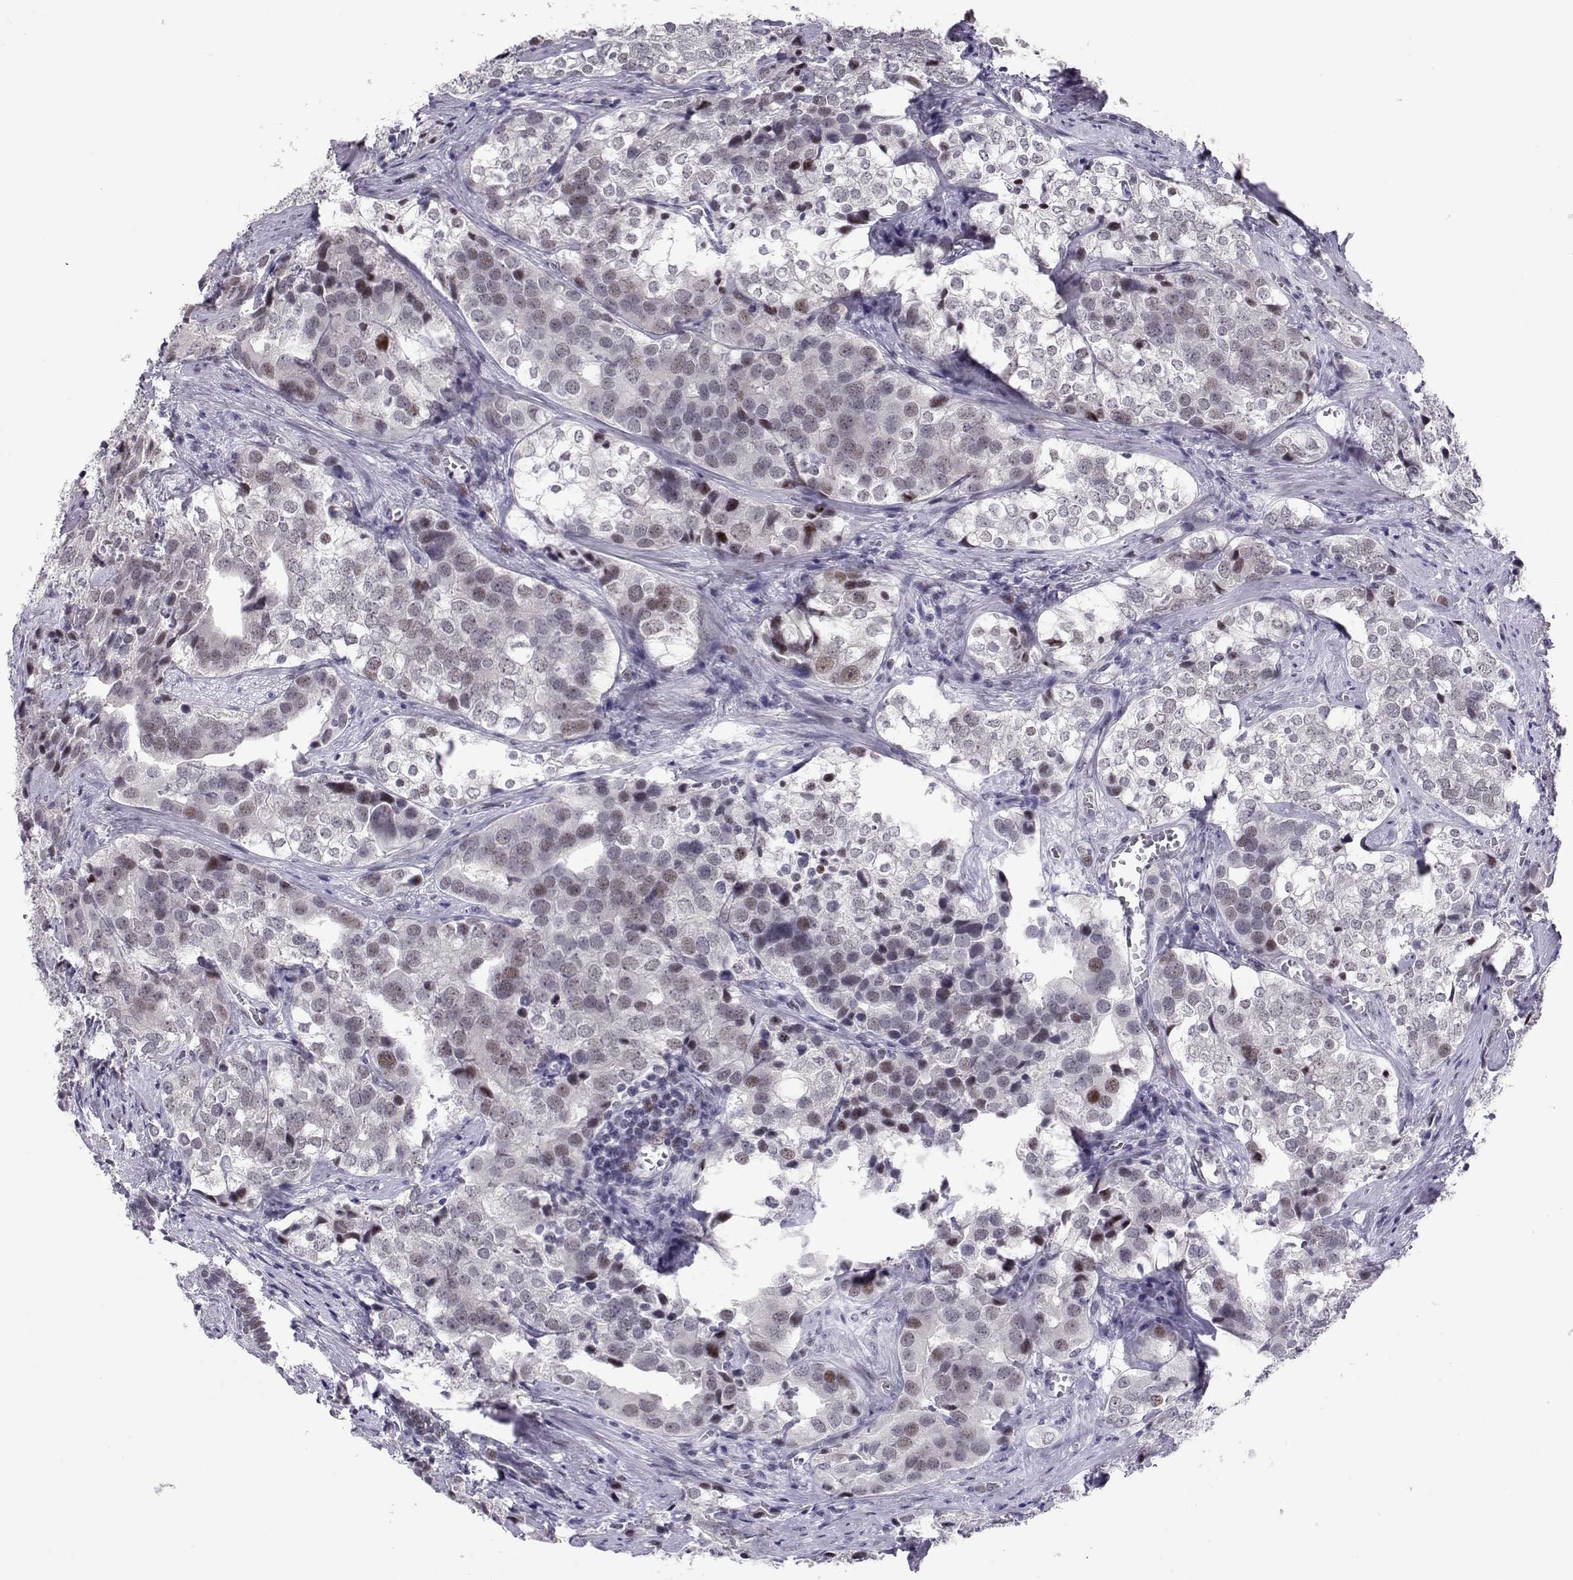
{"staining": {"intensity": "negative", "quantity": "none", "location": "none"}, "tissue": "prostate cancer", "cell_type": "Tumor cells", "image_type": "cancer", "snomed": [{"axis": "morphology", "description": "Adenocarcinoma, NOS"}, {"axis": "topography", "description": "Prostate and seminal vesicle, NOS"}], "caption": "IHC photomicrograph of human adenocarcinoma (prostate) stained for a protein (brown), which displays no expression in tumor cells. (Stains: DAB (3,3'-diaminobenzidine) immunohistochemistry with hematoxylin counter stain, Microscopy: brightfield microscopy at high magnification).", "gene": "SIX6", "patient": {"sex": "male", "age": 63}}